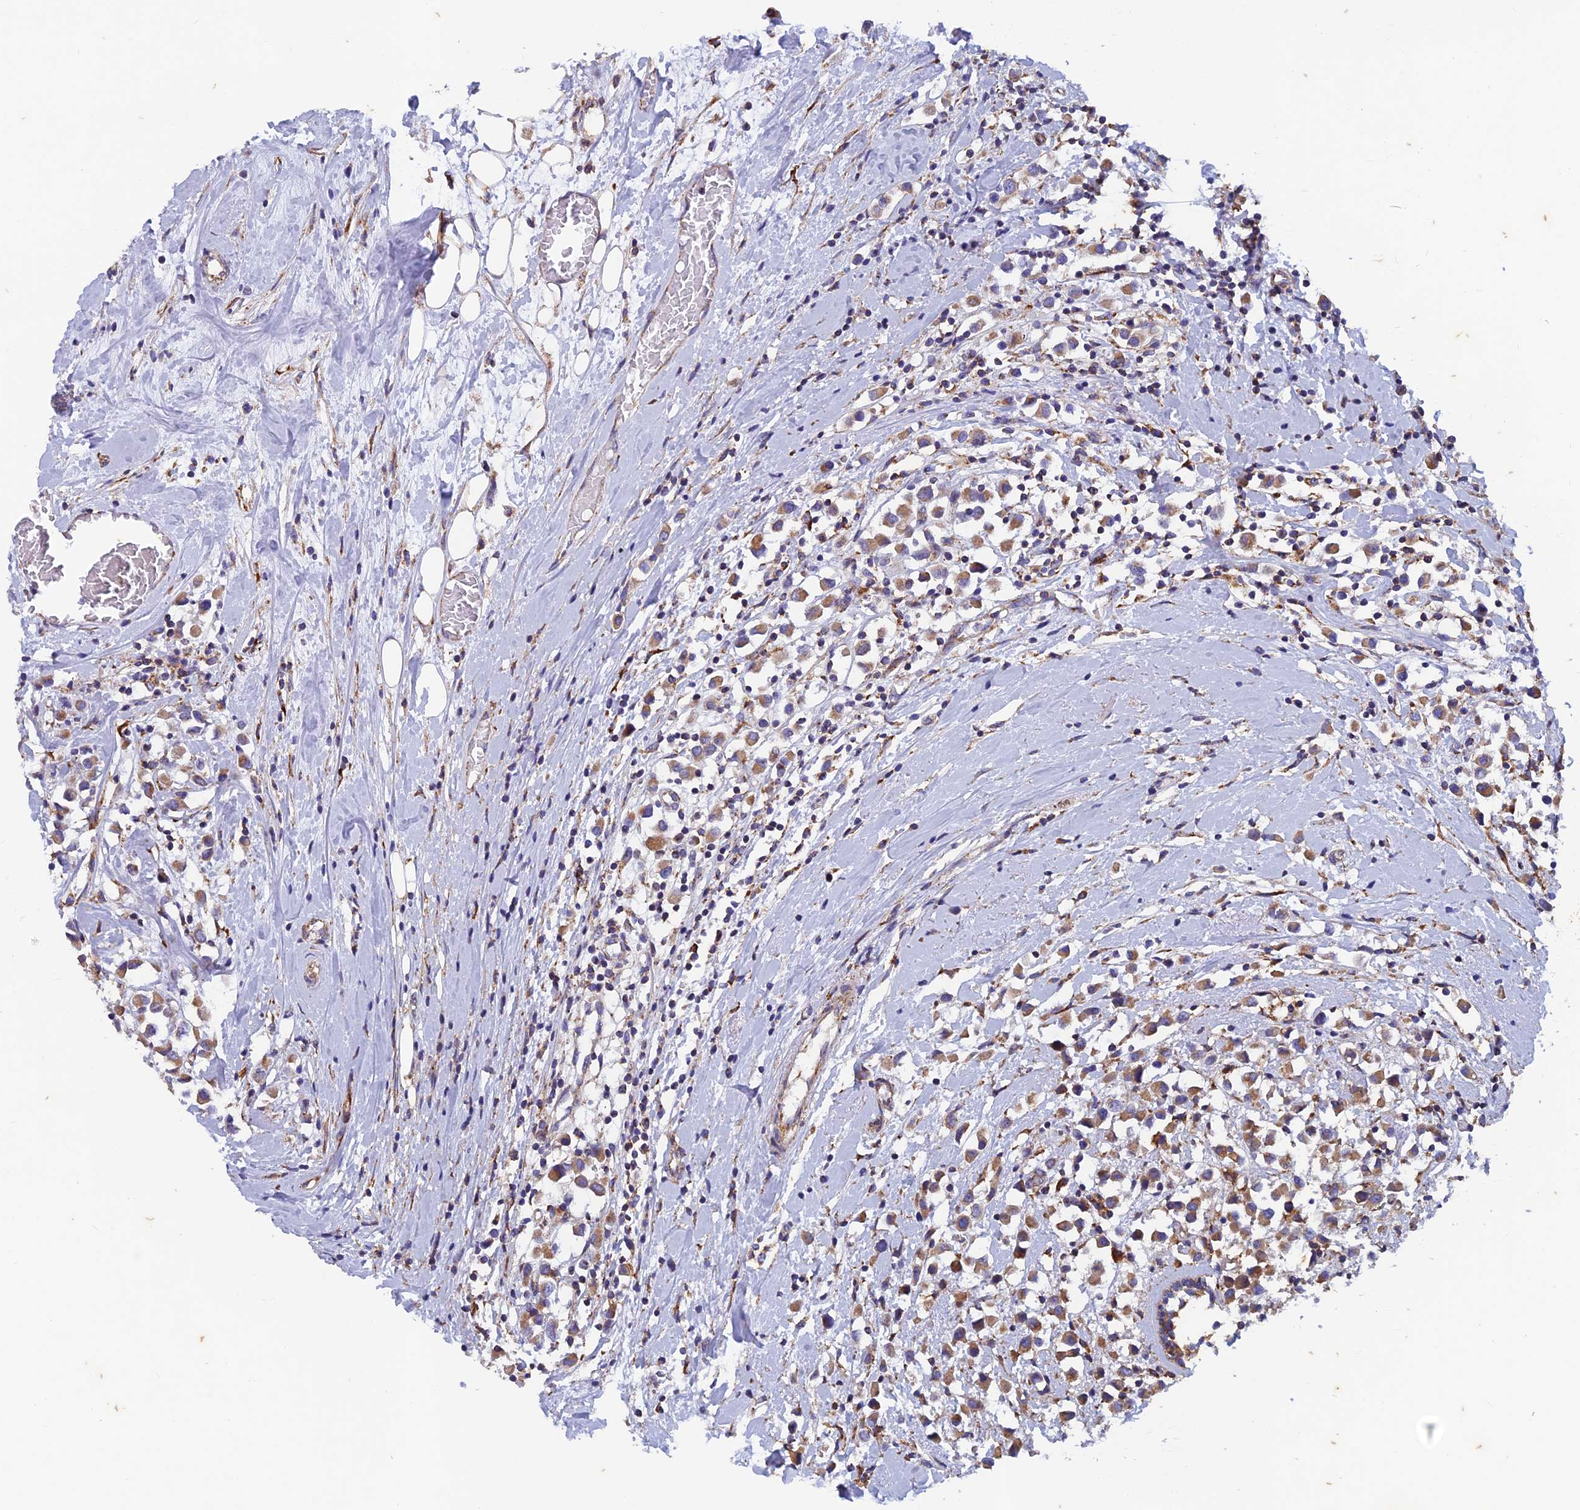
{"staining": {"intensity": "moderate", "quantity": ">75%", "location": "cytoplasmic/membranous"}, "tissue": "breast cancer", "cell_type": "Tumor cells", "image_type": "cancer", "snomed": [{"axis": "morphology", "description": "Duct carcinoma"}, {"axis": "topography", "description": "Breast"}], "caption": "This is an image of immunohistochemistry (IHC) staining of breast cancer, which shows moderate positivity in the cytoplasmic/membranous of tumor cells.", "gene": "AP4S1", "patient": {"sex": "female", "age": 61}}